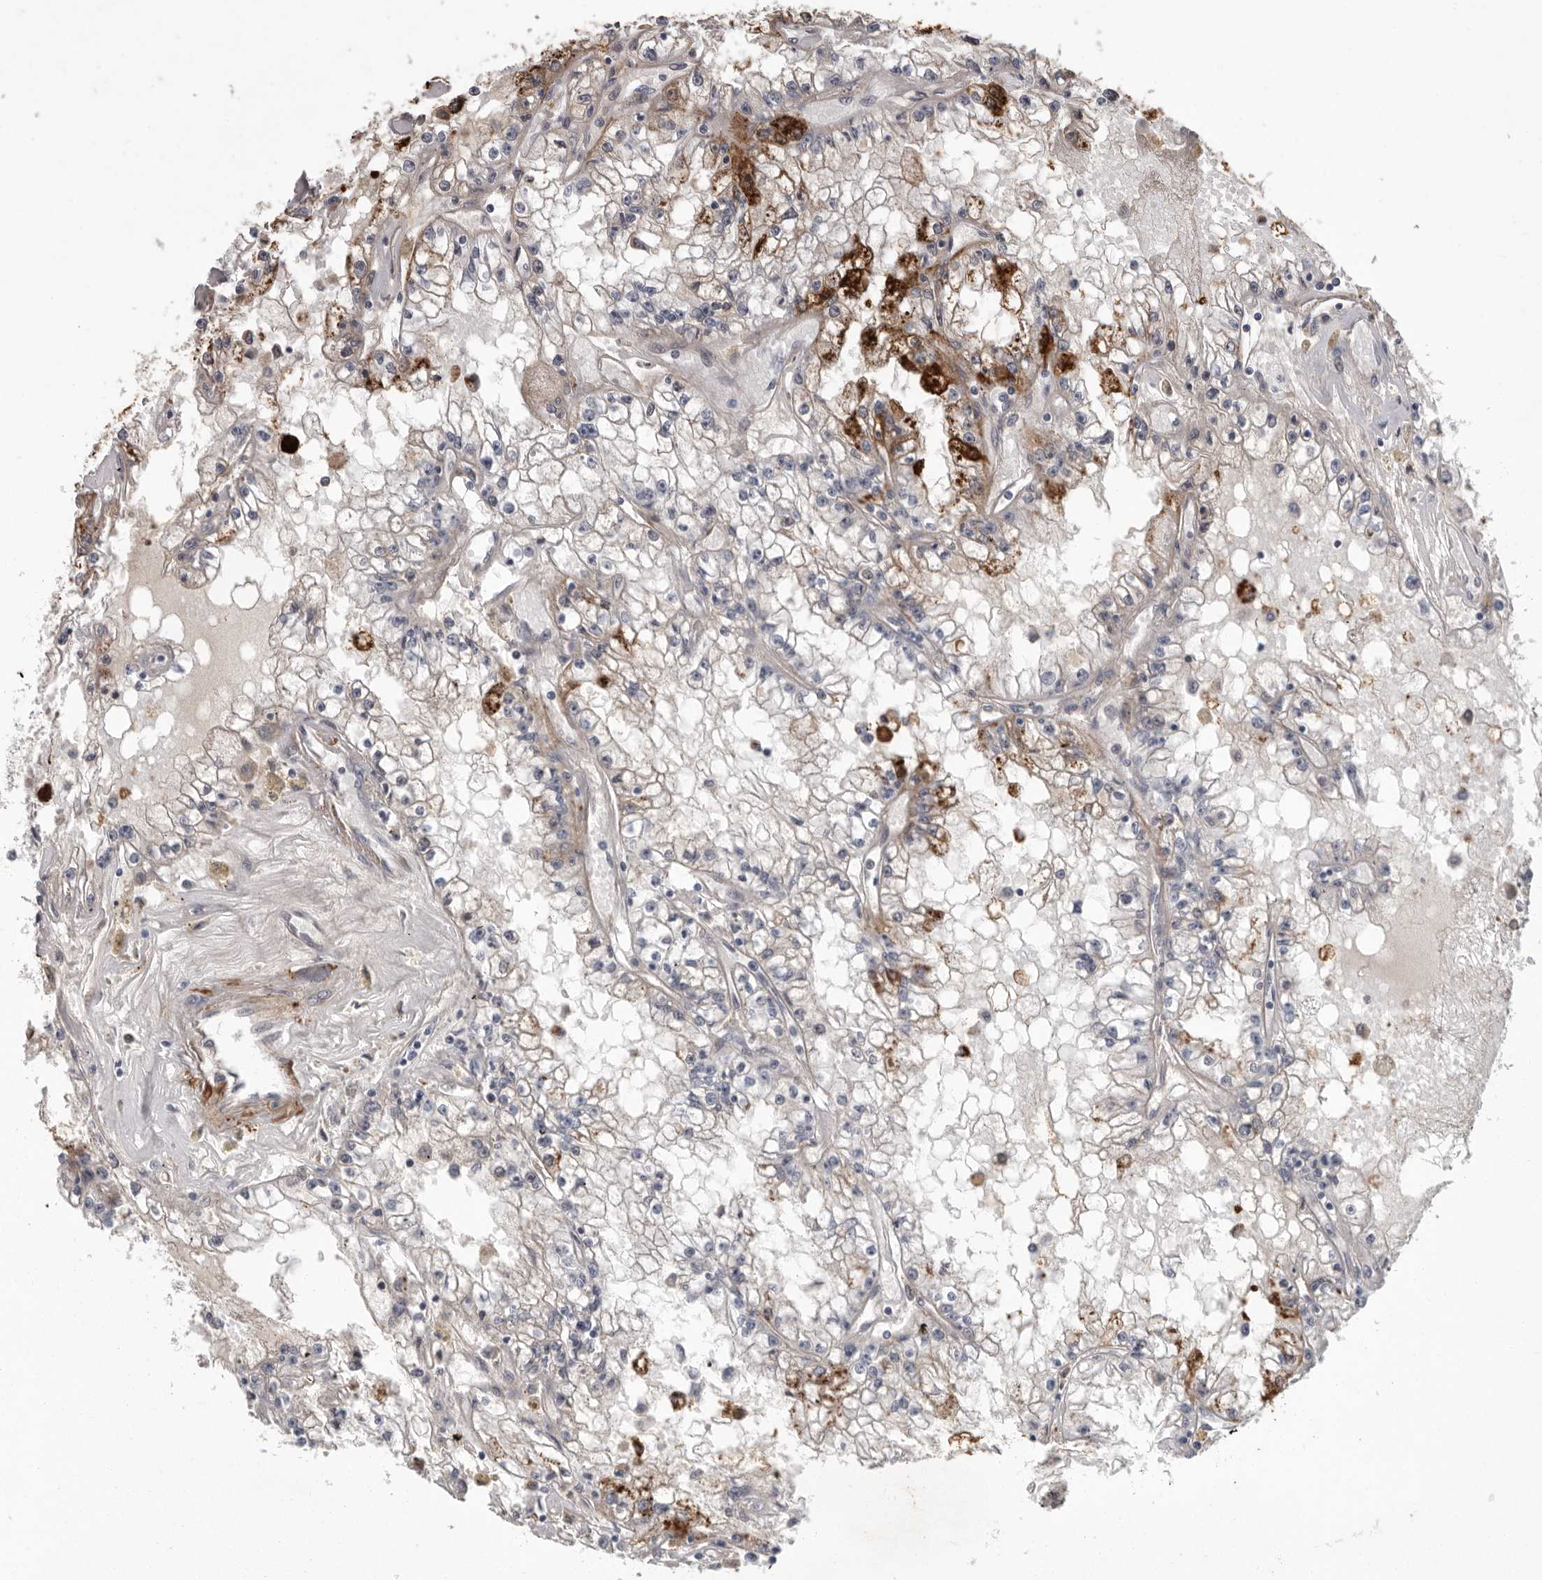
{"staining": {"intensity": "moderate", "quantity": "25%-75%", "location": "cytoplasmic/membranous"}, "tissue": "renal cancer", "cell_type": "Tumor cells", "image_type": "cancer", "snomed": [{"axis": "morphology", "description": "Adenocarcinoma, NOS"}, {"axis": "topography", "description": "Kidney"}], "caption": "The immunohistochemical stain highlights moderate cytoplasmic/membranous staining in tumor cells of renal cancer (adenocarcinoma) tissue.", "gene": "ATXN3L", "patient": {"sex": "male", "age": 56}}